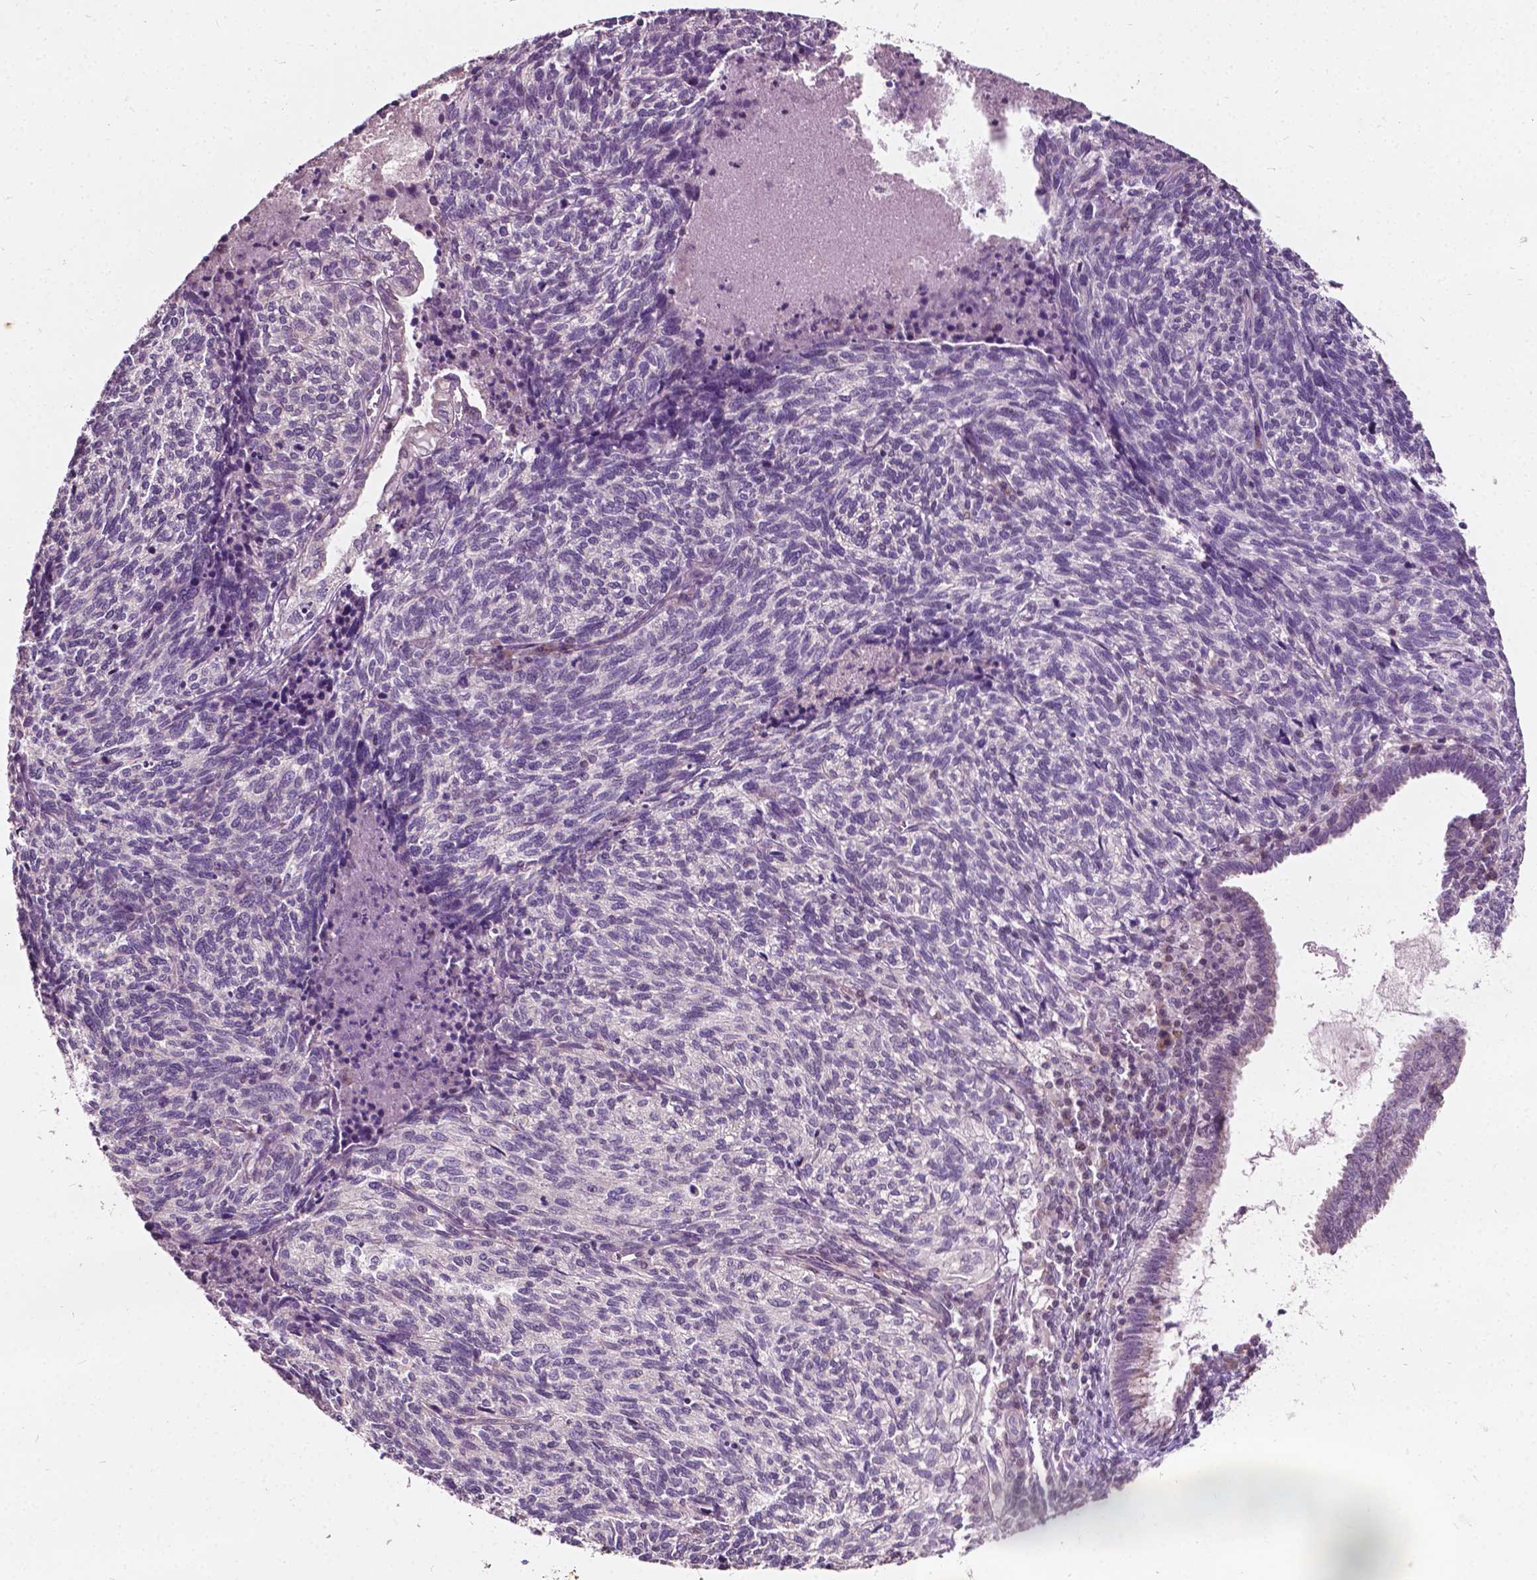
{"staining": {"intensity": "negative", "quantity": "none", "location": "none"}, "tissue": "cervical cancer", "cell_type": "Tumor cells", "image_type": "cancer", "snomed": [{"axis": "morphology", "description": "Squamous cell carcinoma, NOS"}, {"axis": "topography", "description": "Cervix"}], "caption": "Immunohistochemical staining of human cervical cancer shows no significant positivity in tumor cells. (Stains: DAB immunohistochemistry with hematoxylin counter stain, Microscopy: brightfield microscopy at high magnification).", "gene": "ODF3L2", "patient": {"sex": "female", "age": 45}}